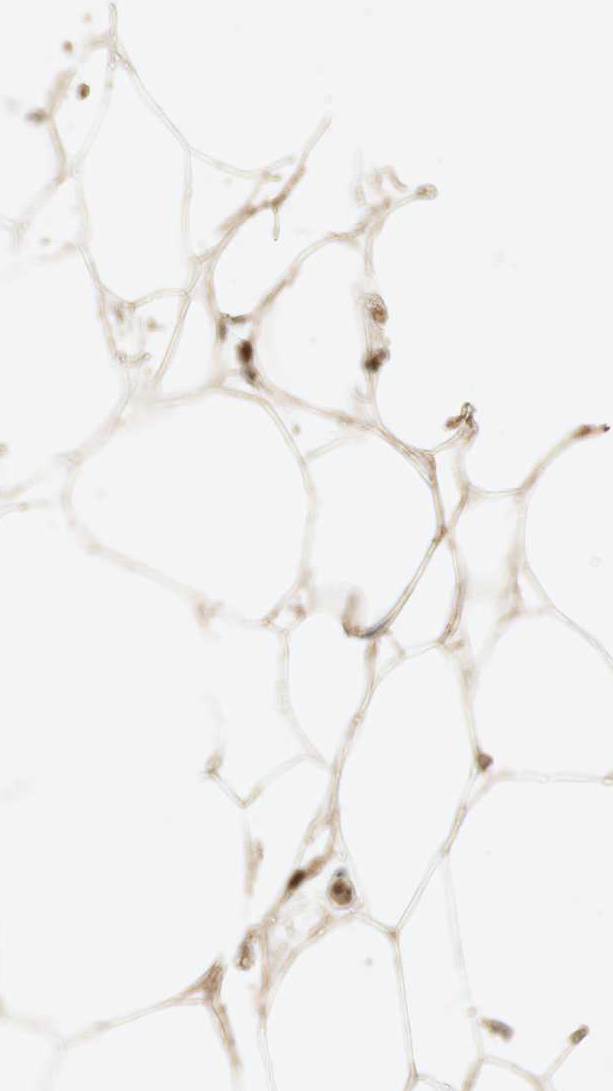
{"staining": {"intensity": "moderate", "quantity": "25%-75%", "location": "cytoplasmic/membranous"}, "tissue": "adipose tissue", "cell_type": "Adipocytes", "image_type": "normal", "snomed": [{"axis": "morphology", "description": "Normal tissue, NOS"}, {"axis": "morphology", "description": "Duct carcinoma"}, {"axis": "topography", "description": "Breast"}, {"axis": "topography", "description": "Adipose tissue"}], "caption": "High-magnification brightfield microscopy of unremarkable adipose tissue stained with DAB (brown) and counterstained with hematoxylin (blue). adipocytes exhibit moderate cytoplasmic/membranous staining is appreciated in approximately25%-75% of cells.", "gene": "NEO1", "patient": {"sex": "female", "age": 37}}